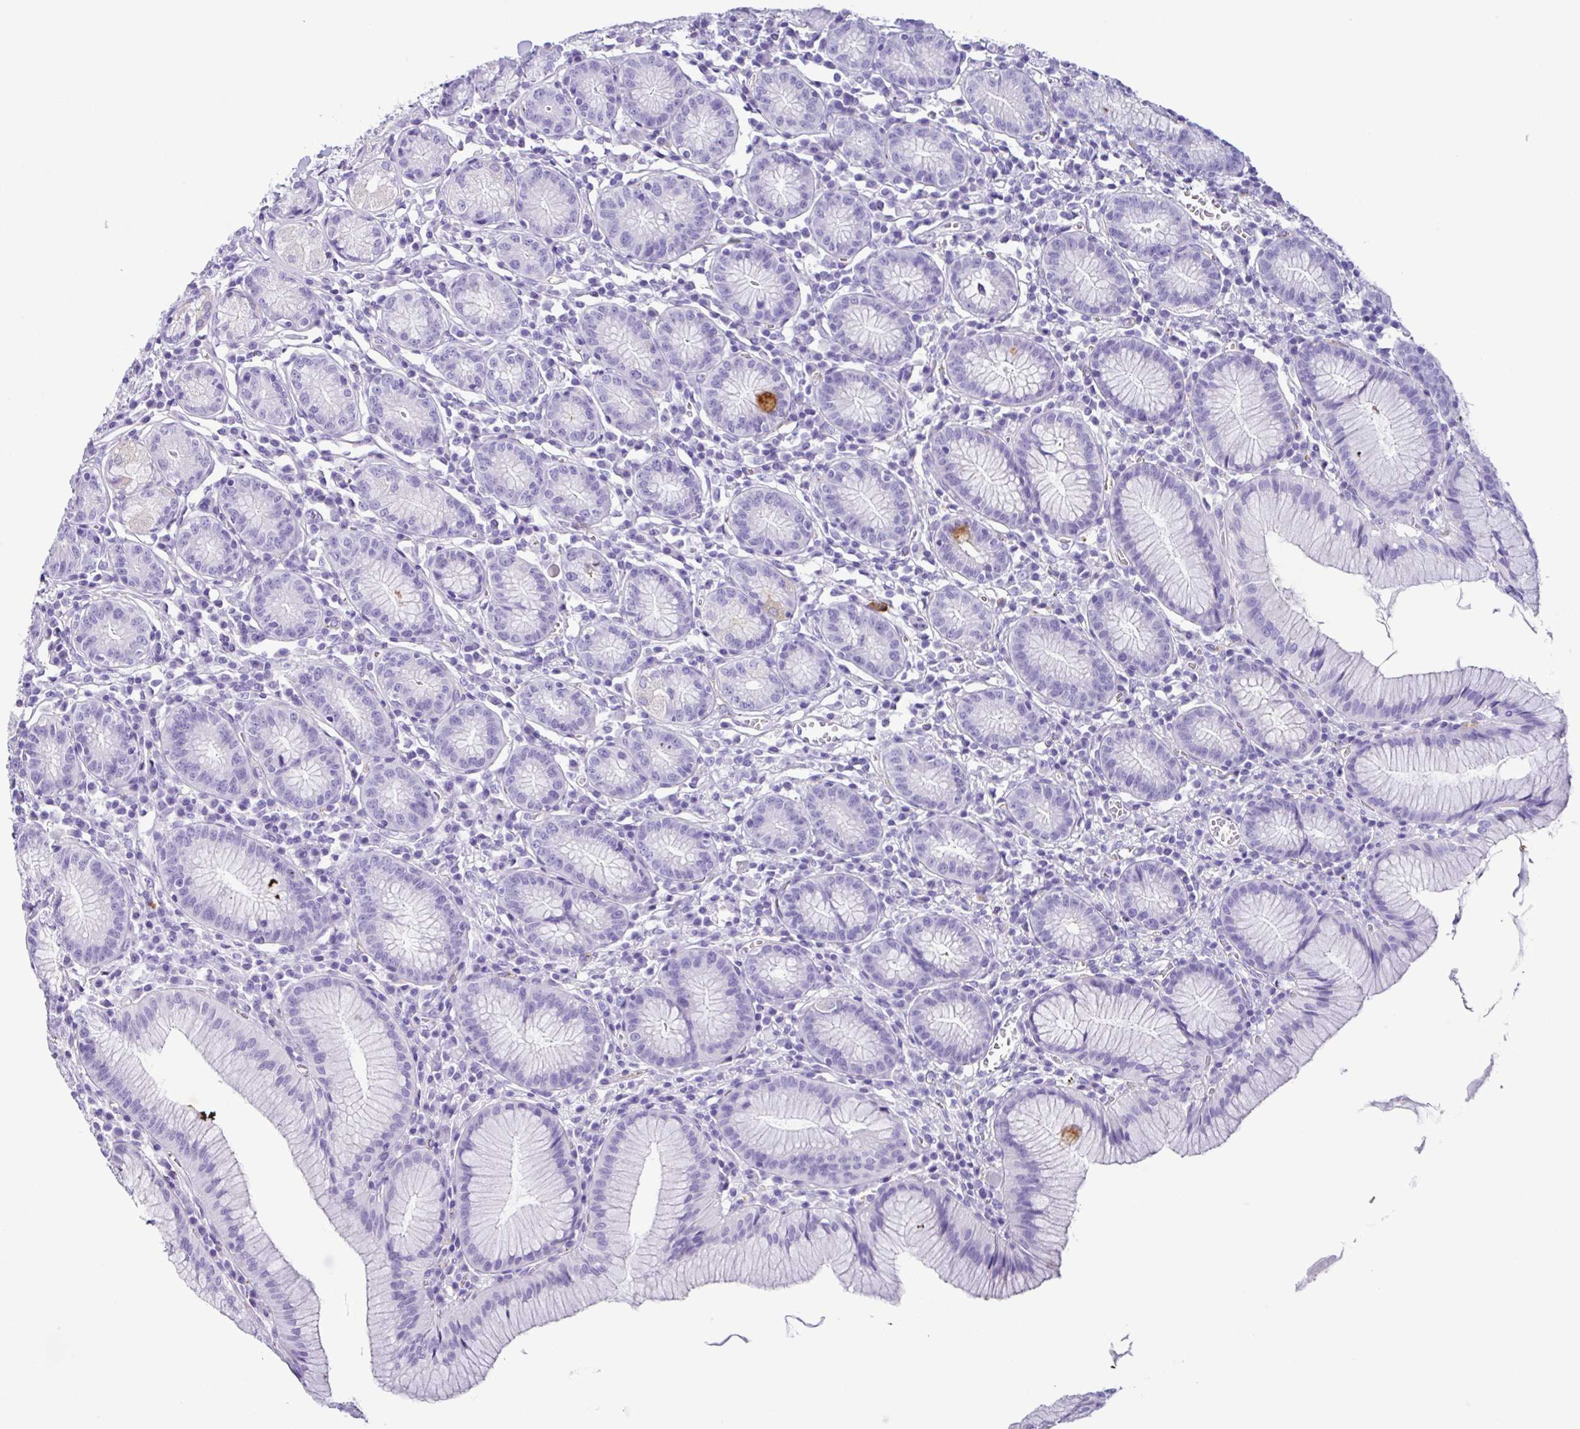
{"staining": {"intensity": "weak", "quantity": "<25%", "location": "cytoplasmic/membranous"}, "tissue": "stomach", "cell_type": "Glandular cells", "image_type": "normal", "snomed": [{"axis": "morphology", "description": "Normal tissue, NOS"}, {"axis": "topography", "description": "Stomach"}], "caption": "This is an immunohistochemistry (IHC) micrograph of benign human stomach. There is no expression in glandular cells.", "gene": "ZG16", "patient": {"sex": "male", "age": 55}}